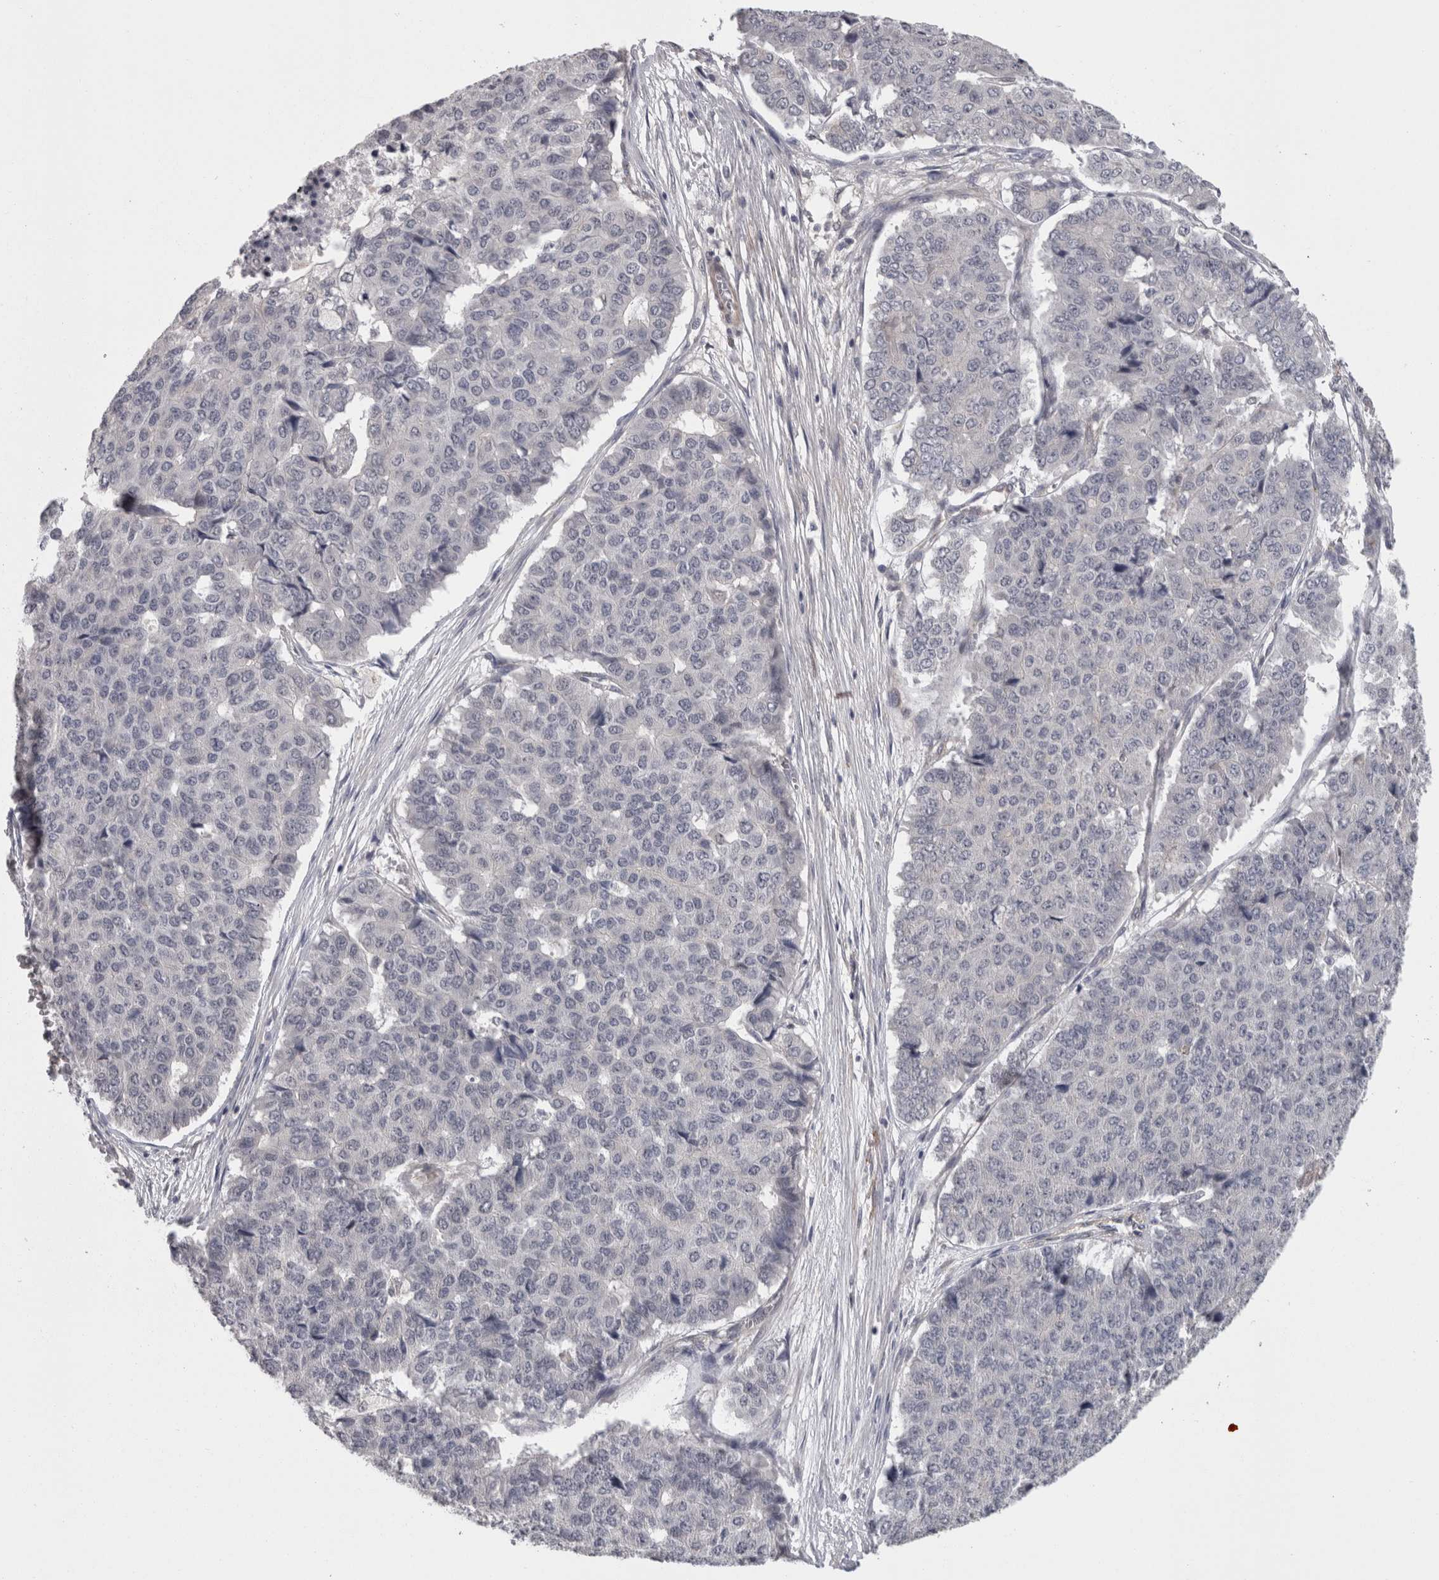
{"staining": {"intensity": "negative", "quantity": "none", "location": "none"}, "tissue": "pancreatic cancer", "cell_type": "Tumor cells", "image_type": "cancer", "snomed": [{"axis": "morphology", "description": "Adenocarcinoma, NOS"}, {"axis": "topography", "description": "Pancreas"}], "caption": "DAB immunohistochemical staining of adenocarcinoma (pancreatic) shows no significant staining in tumor cells. (DAB (3,3'-diaminobenzidine) immunohistochemistry visualized using brightfield microscopy, high magnification).", "gene": "RMDN1", "patient": {"sex": "male", "age": 50}}